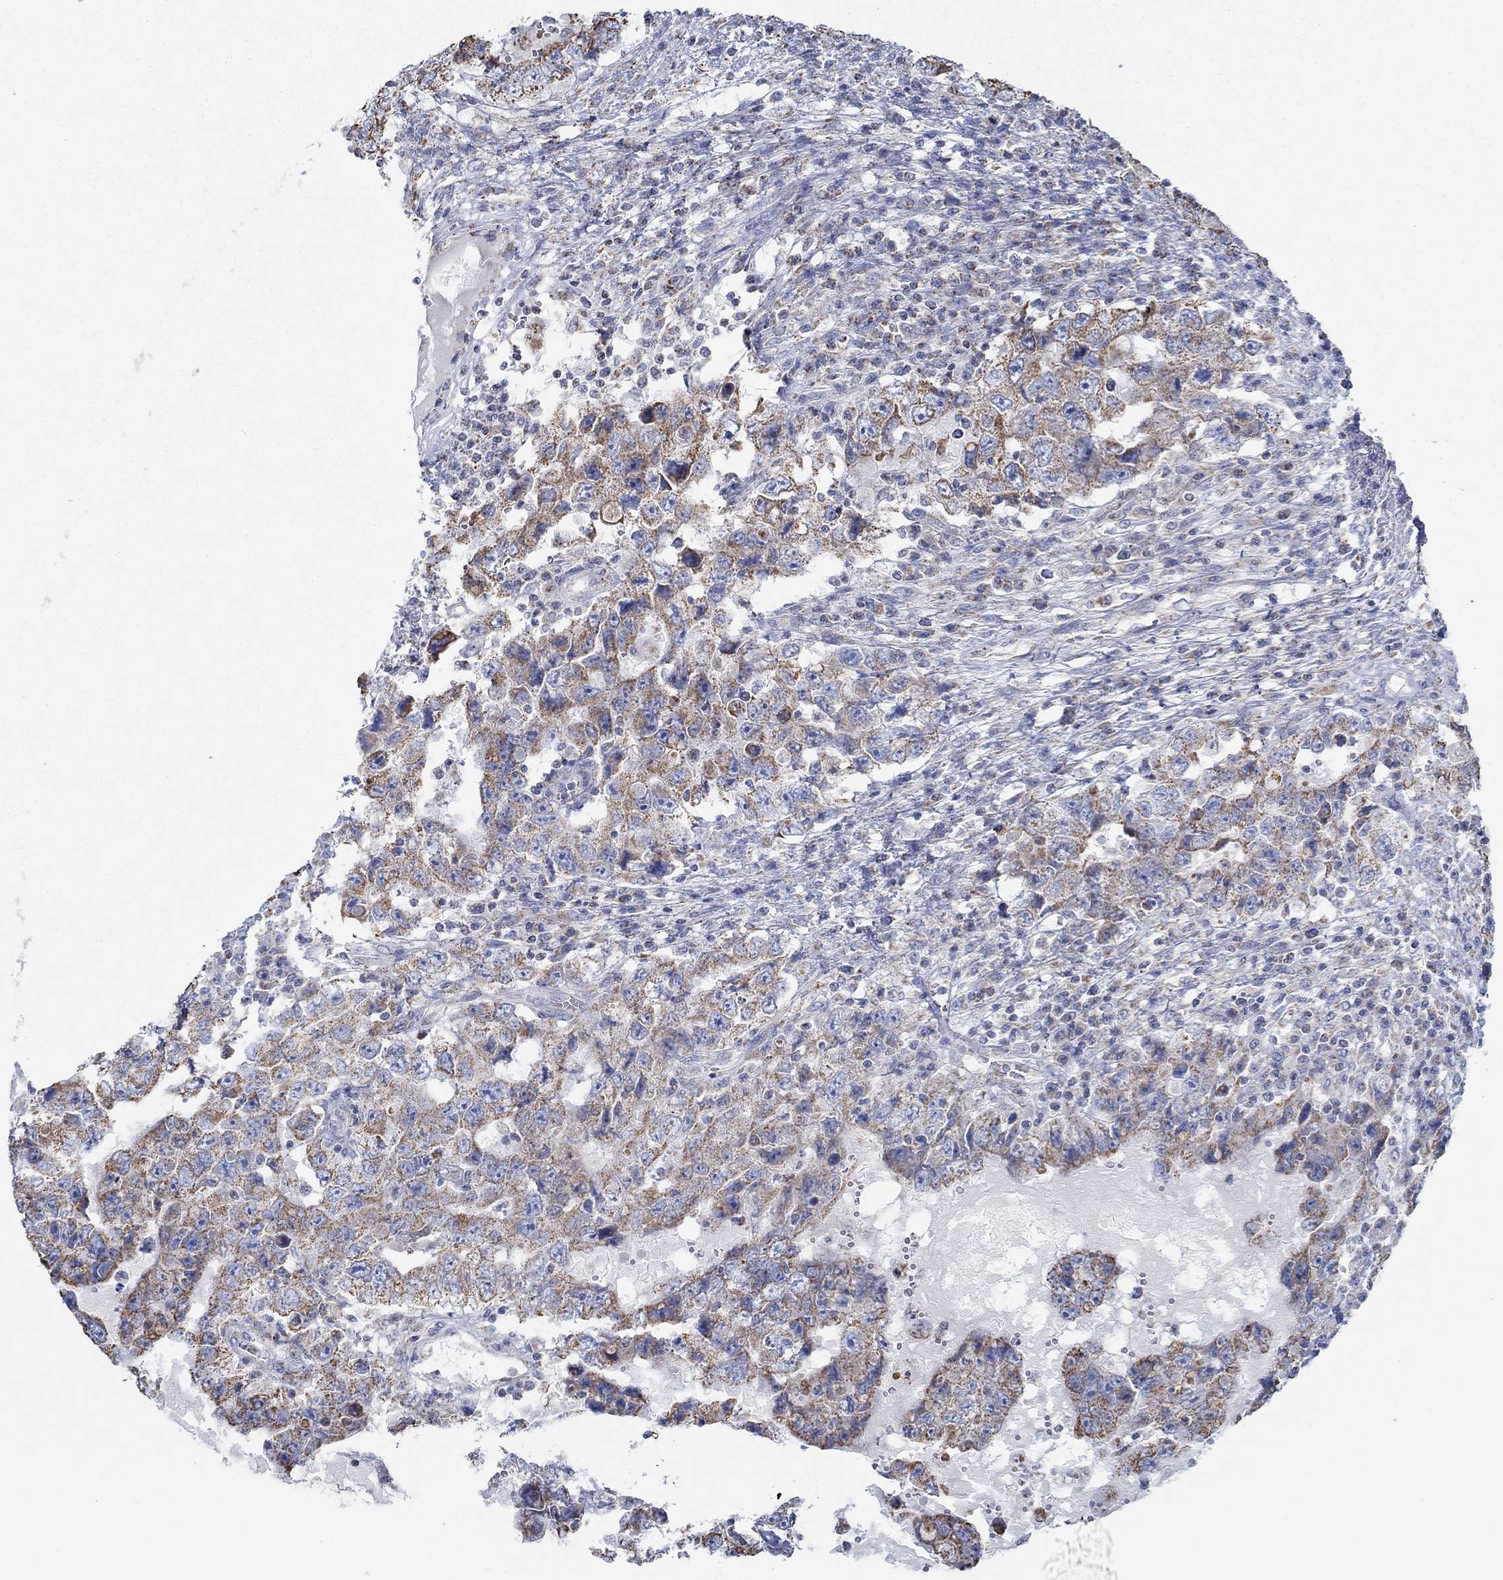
{"staining": {"intensity": "moderate", "quantity": ">75%", "location": "cytoplasmic/membranous"}, "tissue": "testis cancer", "cell_type": "Tumor cells", "image_type": "cancer", "snomed": [{"axis": "morphology", "description": "Carcinoma, Embryonal, NOS"}, {"axis": "topography", "description": "Testis"}], "caption": "Testis embryonal carcinoma stained for a protein demonstrates moderate cytoplasmic/membranous positivity in tumor cells. The protein is shown in brown color, while the nuclei are stained blue.", "gene": "GLOD5", "patient": {"sex": "male", "age": 26}}